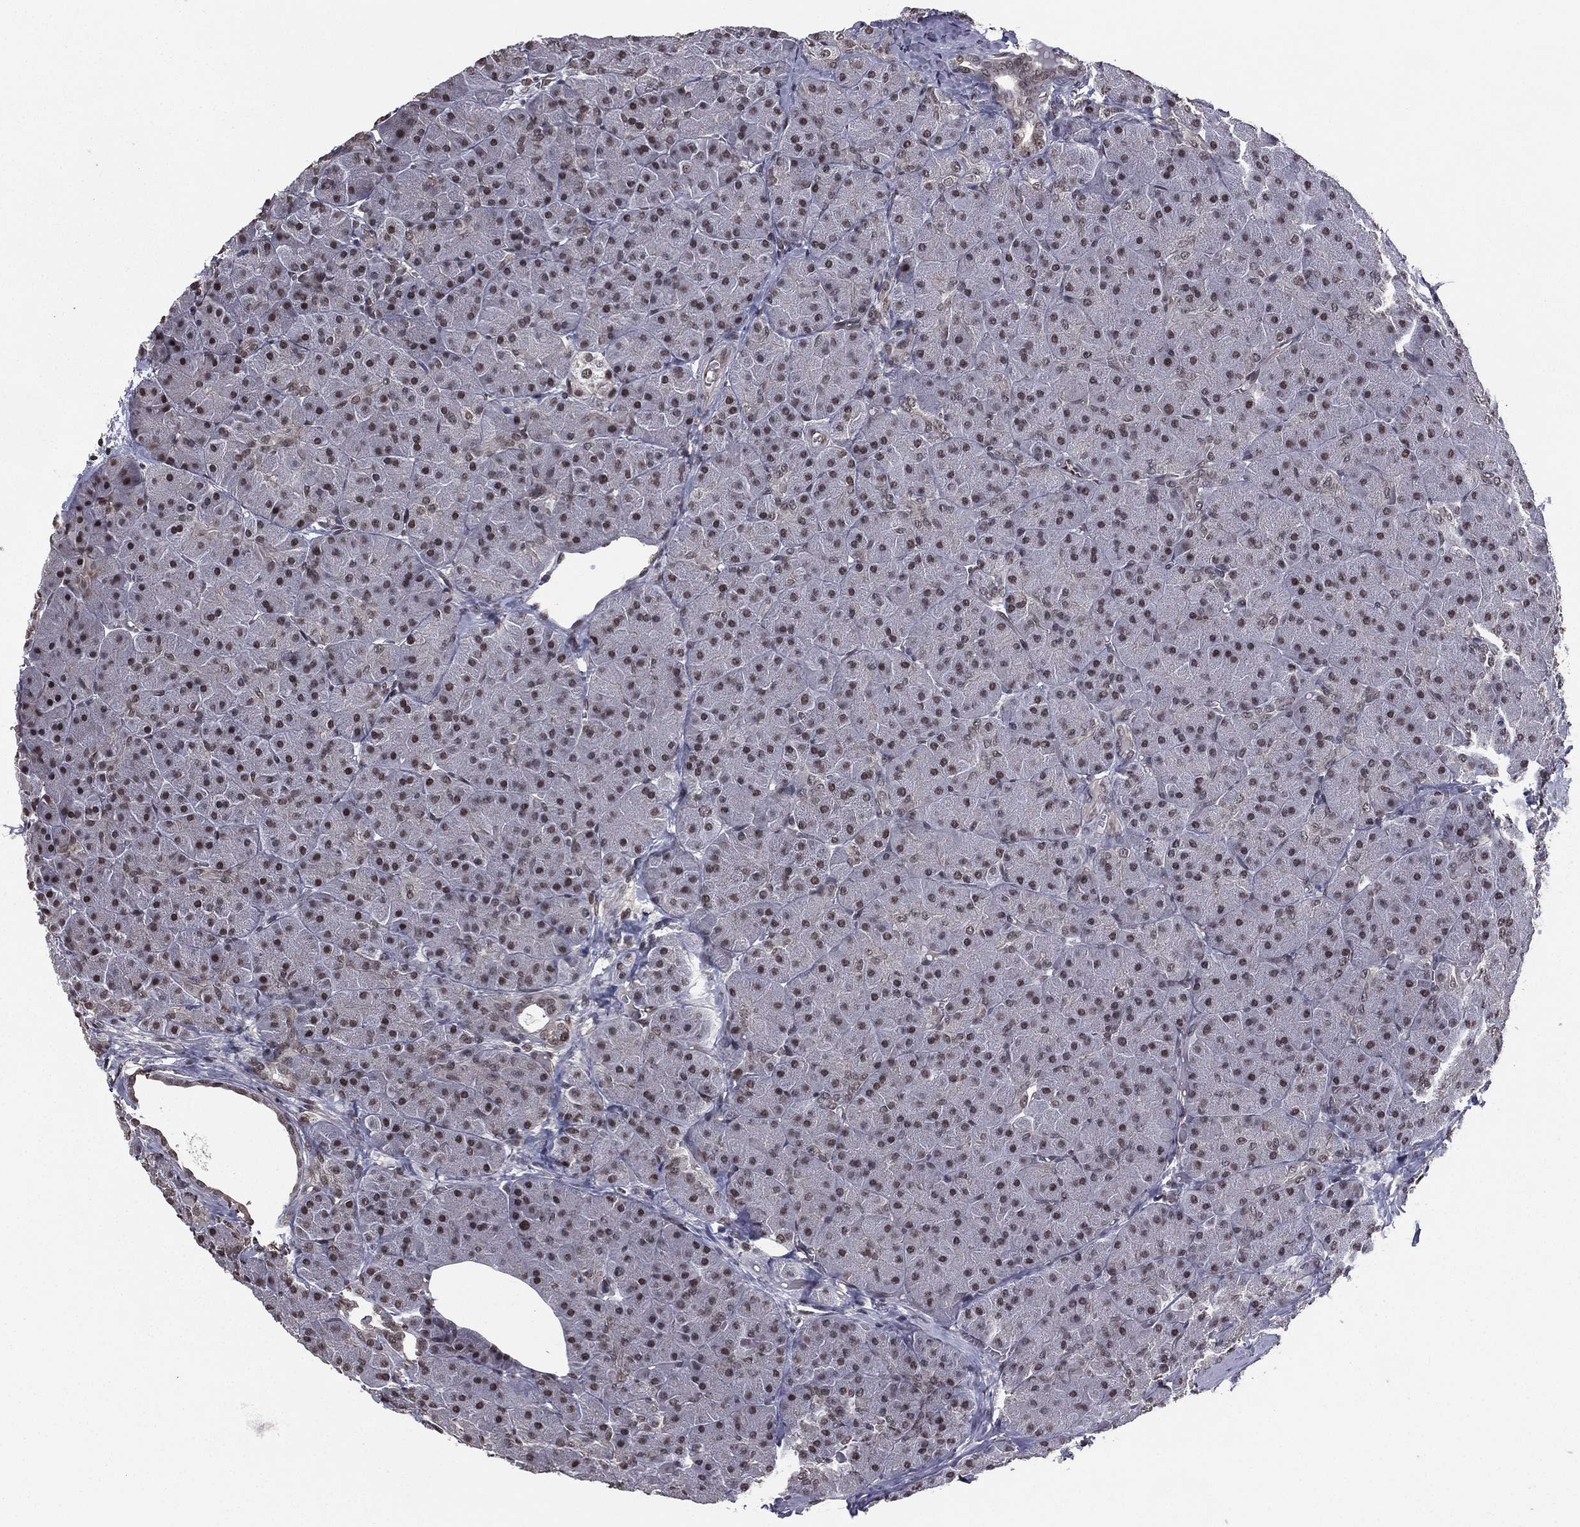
{"staining": {"intensity": "moderate", "quantity": "25%-75%", "location": "nuclear"}, "tissue": "pancreas", "cell_type": "Exocrine glandular cells", "image_type": "normal", "snomed": [{"axis": "morphology", "description": "Normal tissue, NOS"}, {"axis": "topography", "description": "Pancreas"}], "caption": "Exocrine glandular cells exhibit medium levels of moderate nuclear positivity in about 25%-75% of cells in unremarkable pancreas. The protein is stained brown, and the nuclei are stained in blue (DAB (3,3'-diaminobenzidine) IHC with brightfield microscopy, high magnification).", "gene": "RARB", "patient": {"sex": "male", "age": 61}}